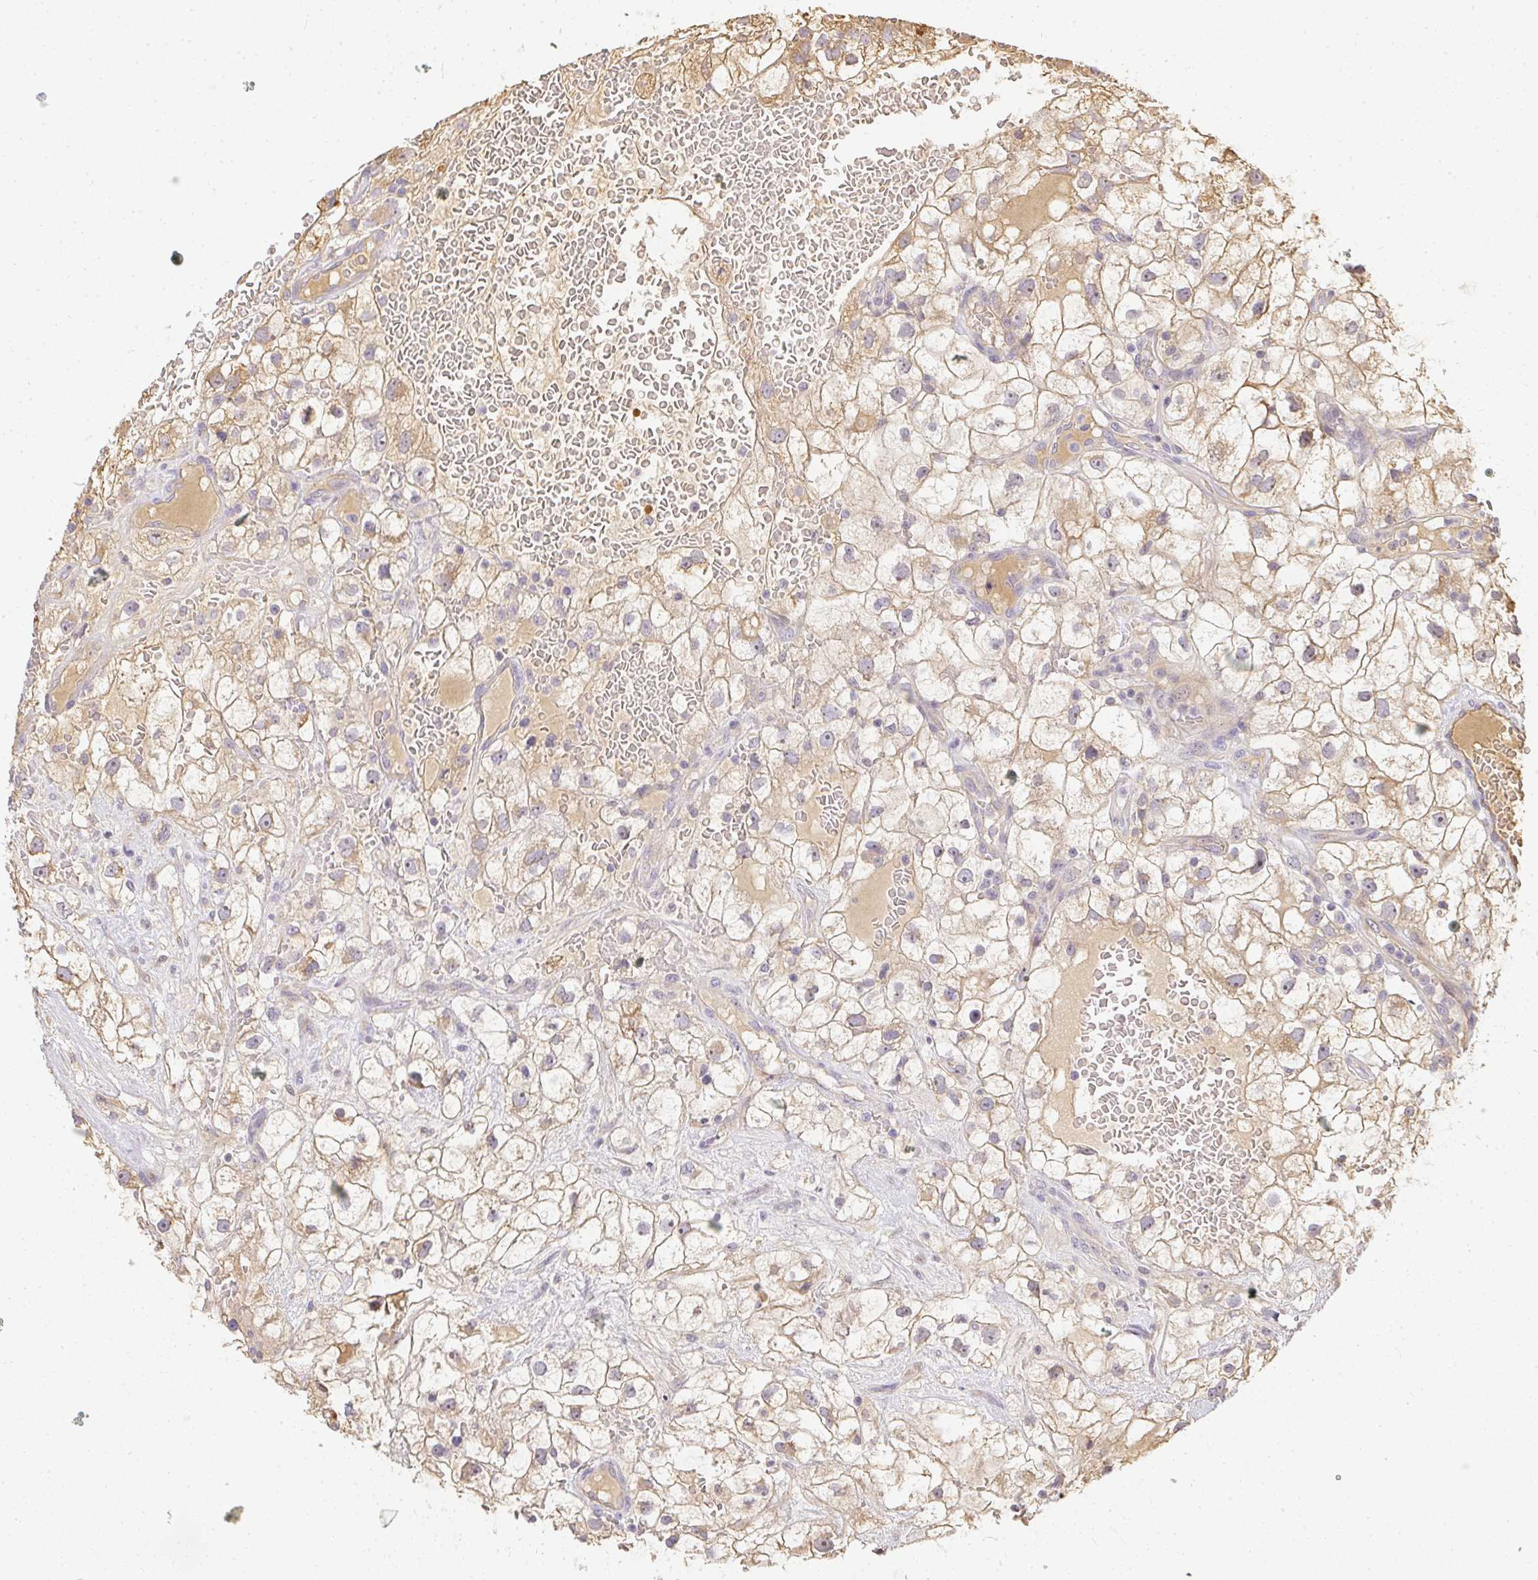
{"staining": {"intensity": "weak", "quantity": "25%-75%", "location": "cytoplasmic/membranous"}, "tissue": "renal cancer", "cell_type": "Tumor cells", "image_type": "cancer", "snomed": [{"axis": "morphology", "description": "Adenocarcinoma, NOS"}, {"axis": "topography", "description": "Kidney"}], "caption": "There is low levels of weak cytoplasmic/membranous positivity in tumor cells of renal cancer, as demonstrated by immunohistochemical staining (brown color).", "gene": "SLC35B3", "patient": {"sex": "male", "age": 59}}